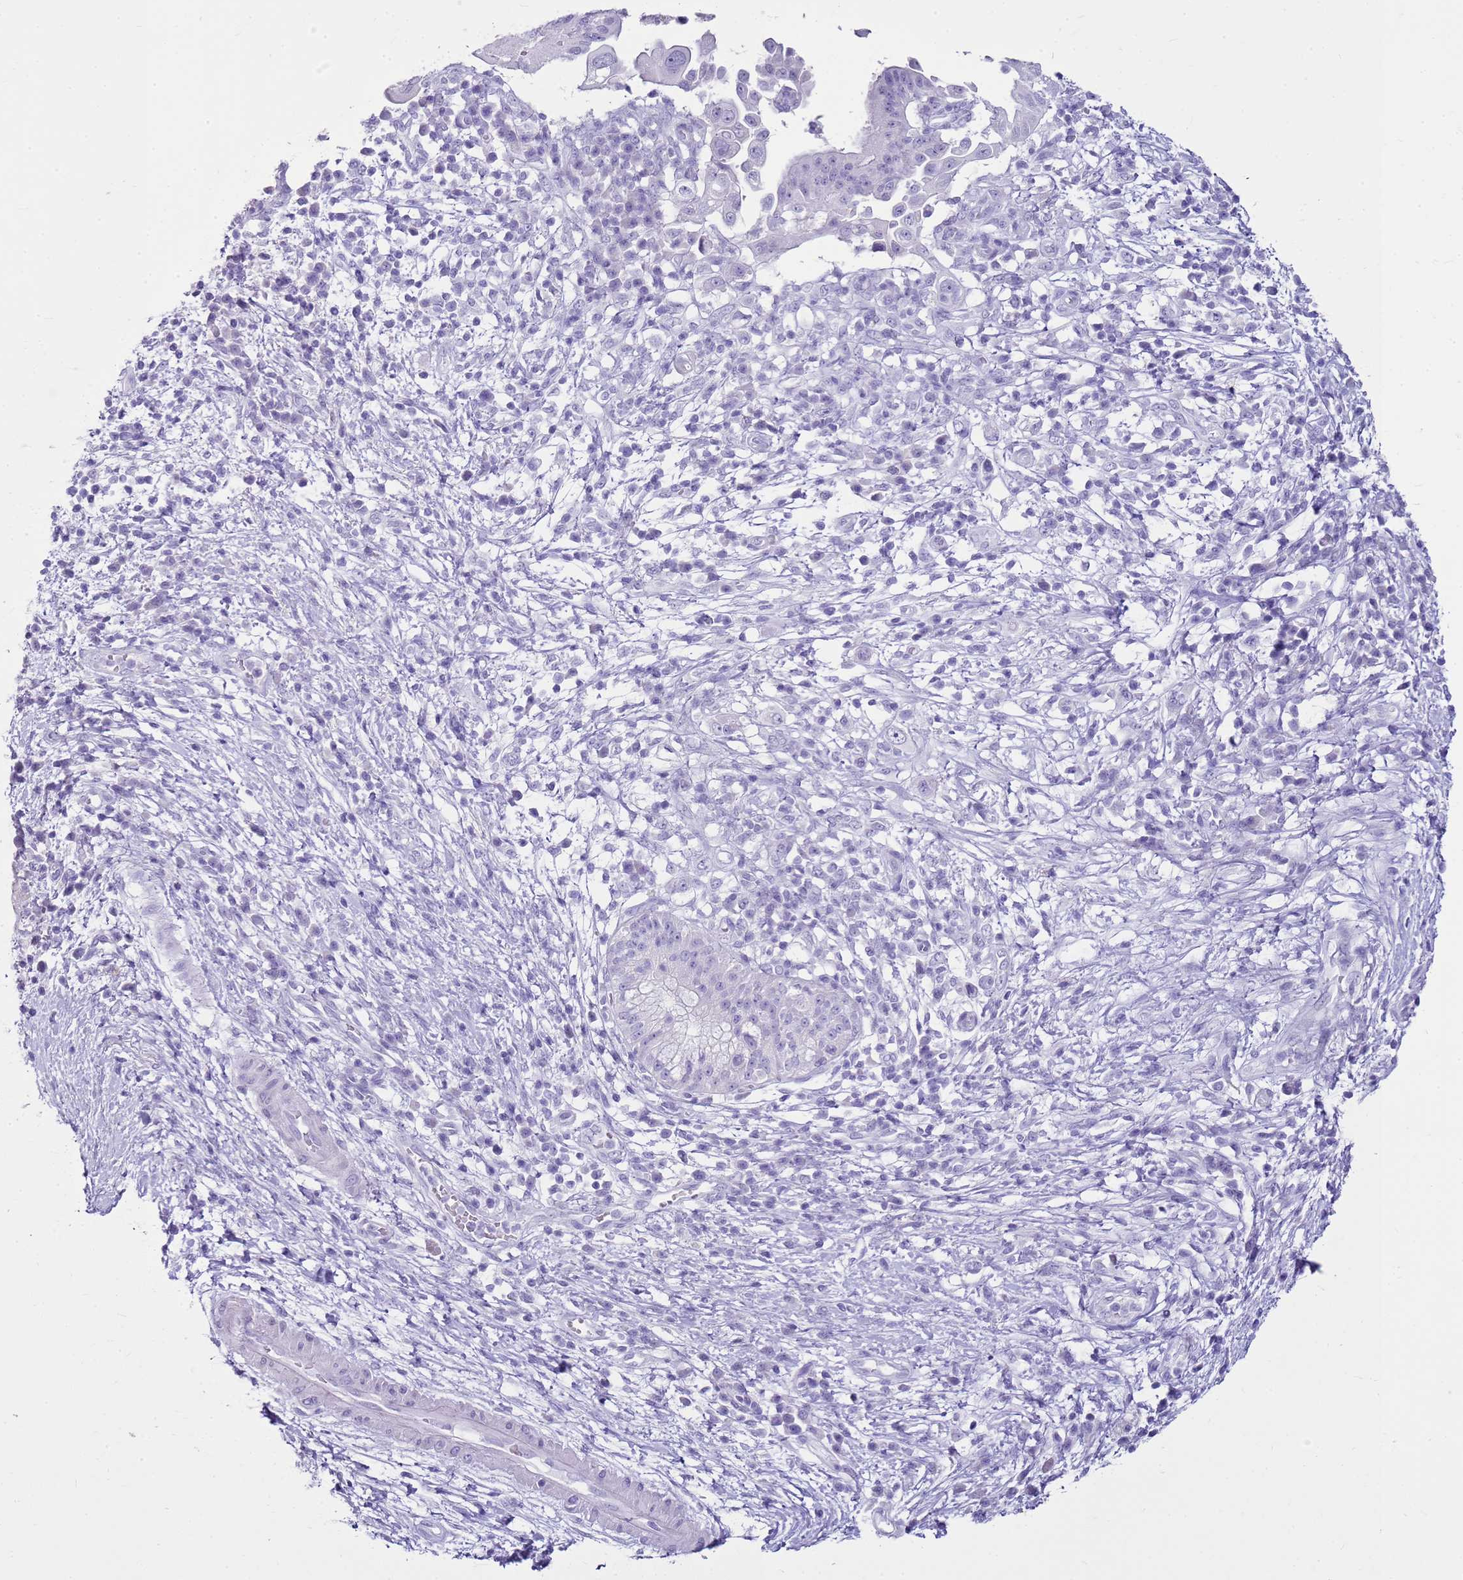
{"staining": {"intensity": "negative", "quantity": "none", "location": "none"}, "tissue": "pancreatic cancer", "cell_type": "Tumor cells", "image_type": "cancer", "snomed": [{"axis": "morphology", "description": "Adenocarcinoma, NOS"}, {"axis": "topography", "description": "Pancreas"}], "caption": "Immunohistochemistry (IHC) image of neoplastic tissue: human pancreatic adenocarcinoma stained with DAB (3,3'-diaminobenzidine) reveals no significant protein expression in tumor cells.", "gene": "CA8", "patient": {"sex": "male", "age": 68}}